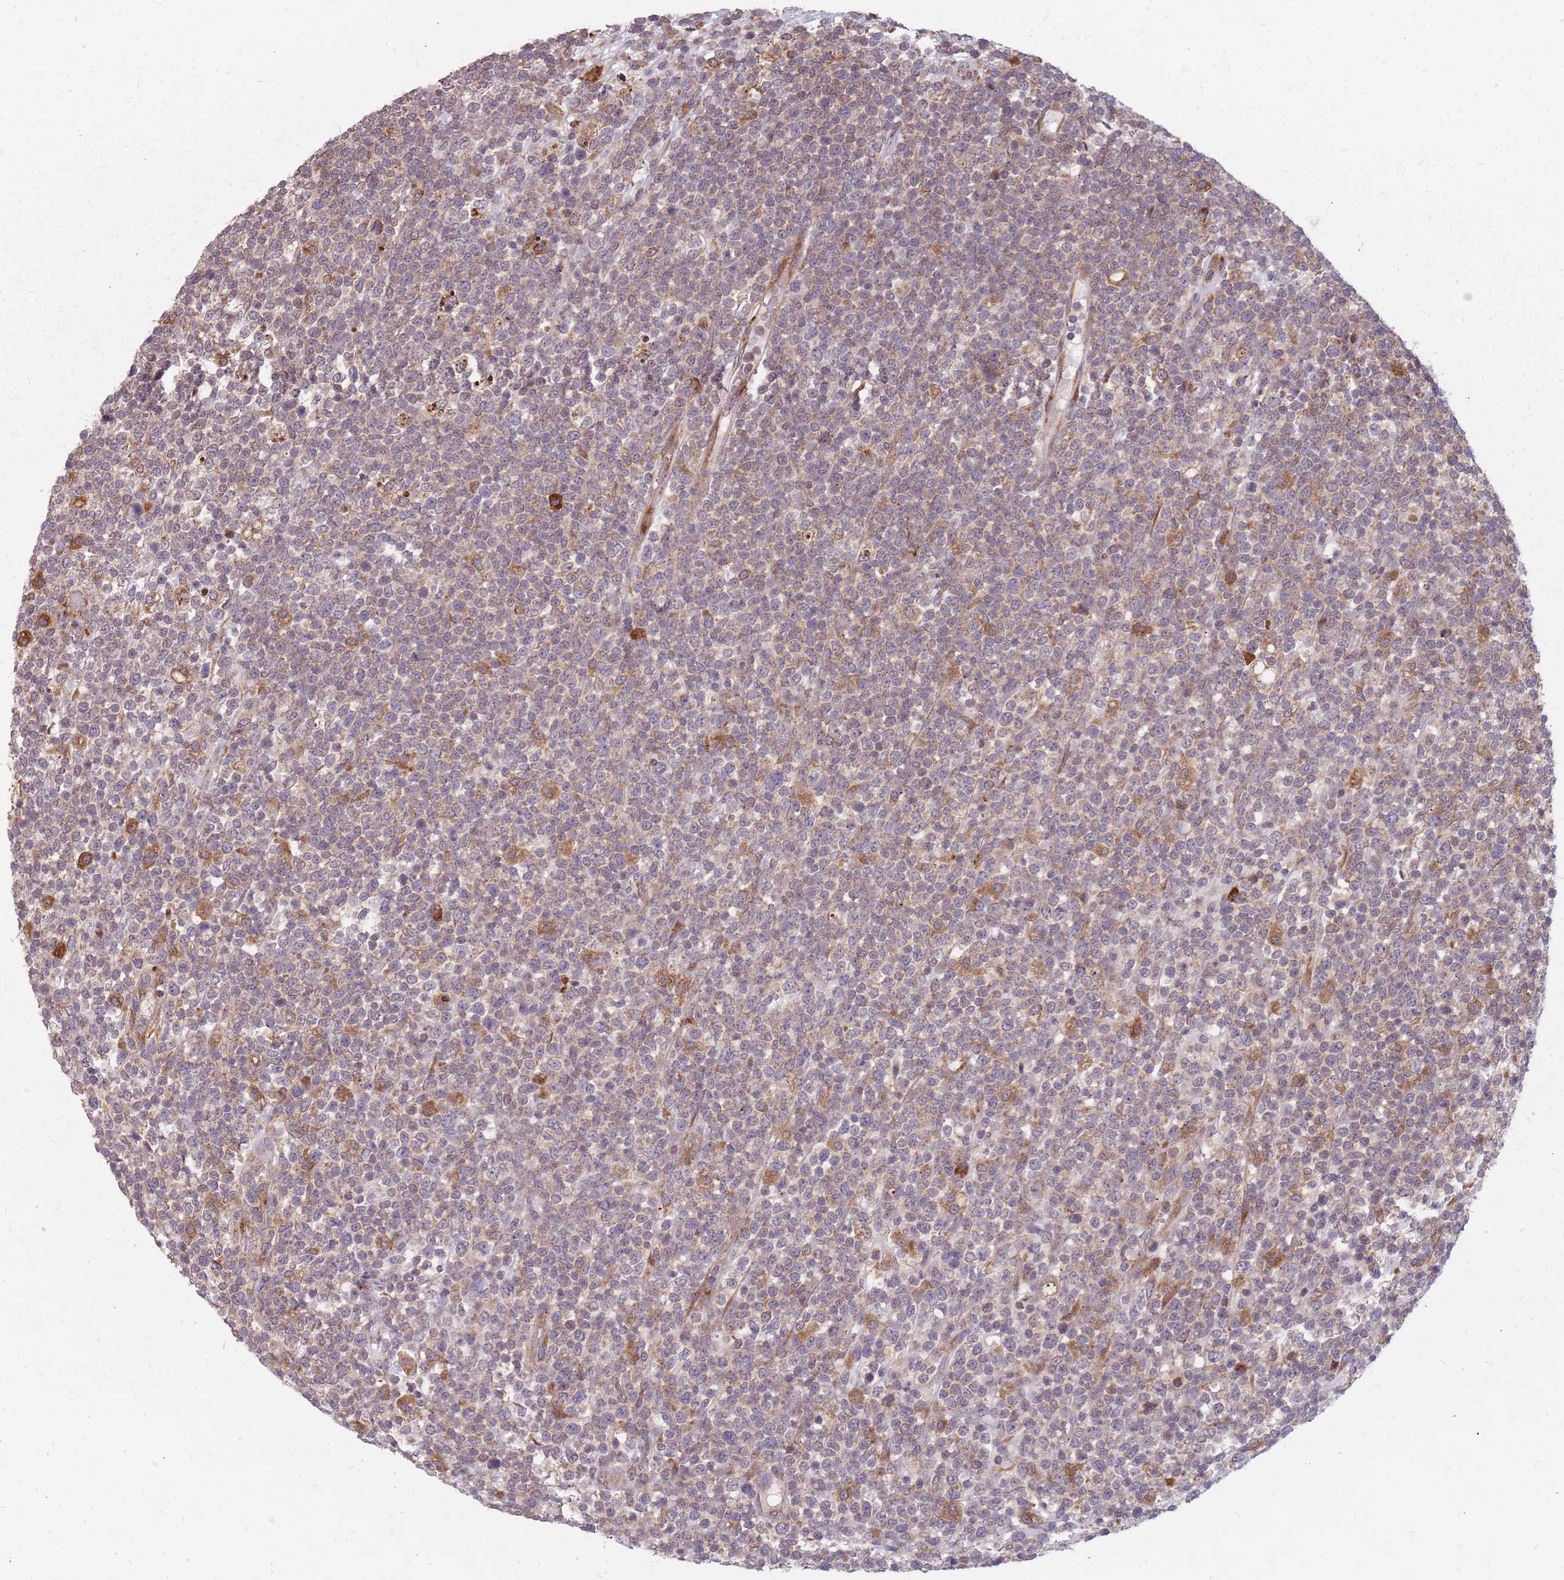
{"staining": {"intensity": "moderate", "quantity": "<25%", "location": "cytoplasmic/membranous"}, "tissue": "lymphoma", "cell_type": "Tumor cells", "image_type": "cancer", "snomed": [{"axis": "morphology", "description": "Malignant lymphoma, non-Hodgkin's type, High grade"}, {"axis": "topography", "description": "Colon"}], "caption": "Protein expression analysis of lymphoma shows moderate cytoplasmic/membranous expression in about <25% of tumor cells. The staining is performed using DAB (3,3'-diaminobenzidine) brown chromogen to label protein expression. The nuclei are counter-stained blue using hematoxylin.", "gene": "NME4", "patient": {"sex": "female", "age": 53}}